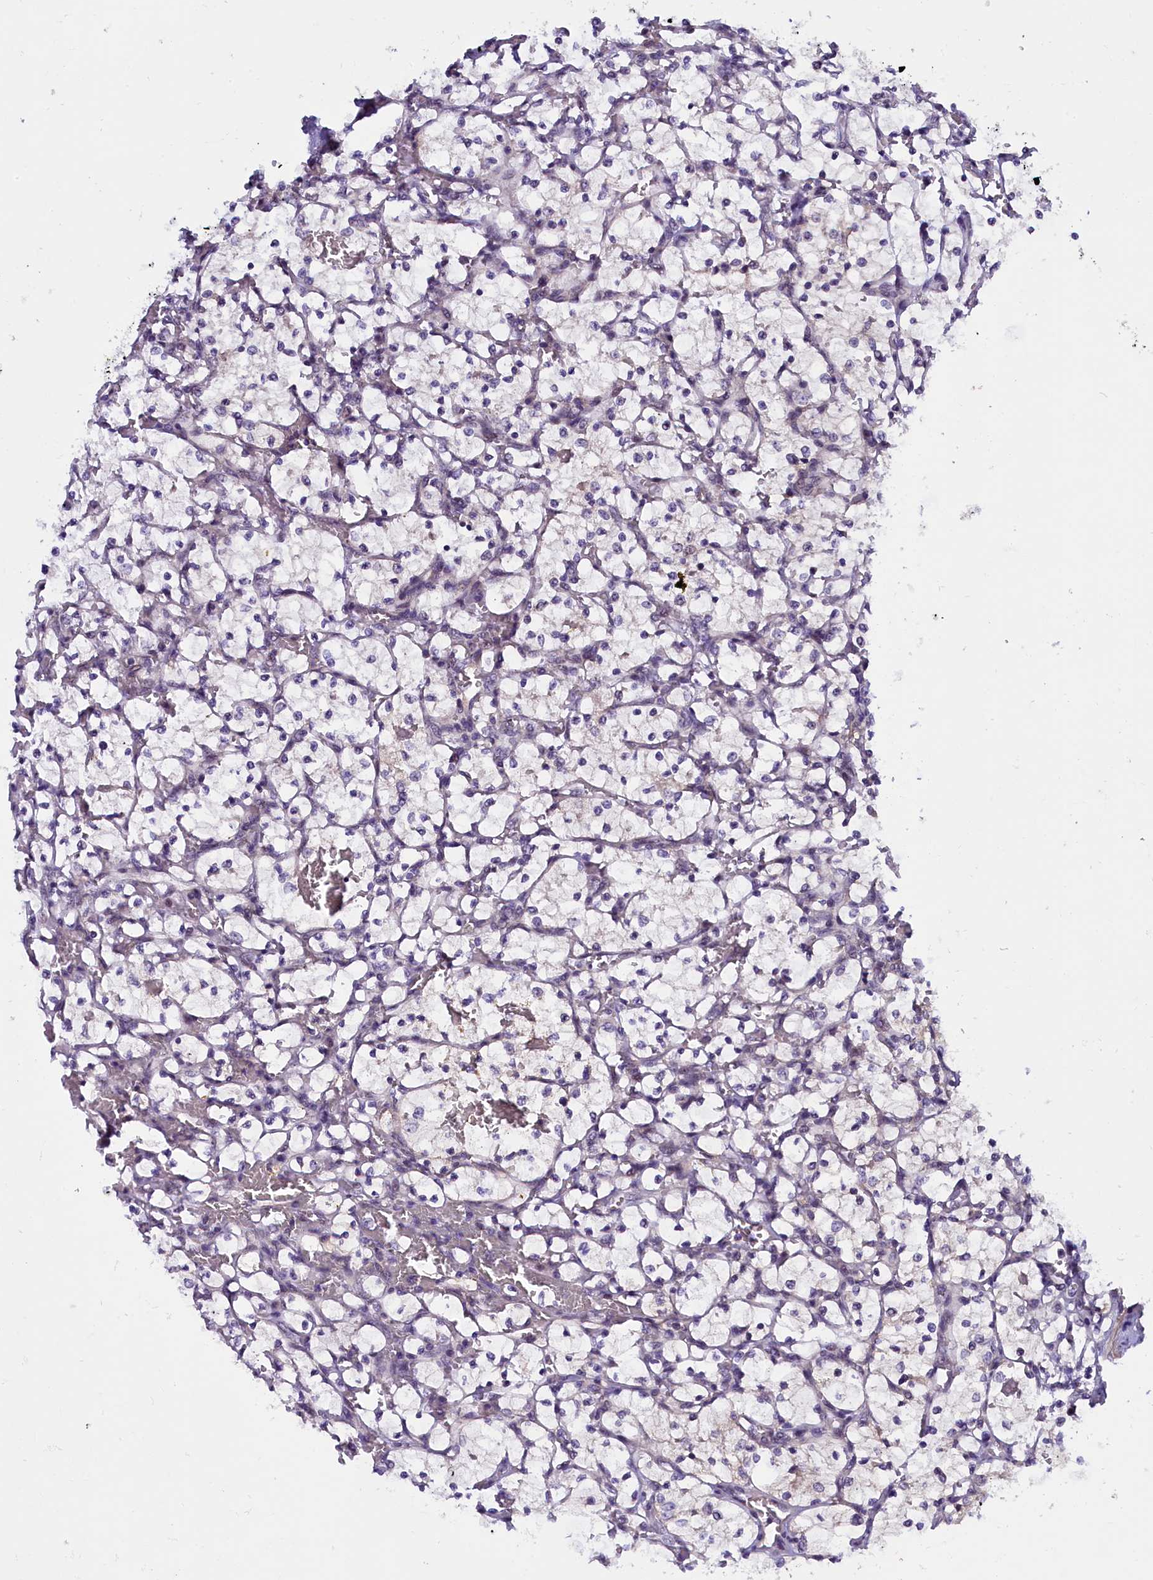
{"staining": {"intensity": "negative", "quantity": "none", "location": "none"}, "tissue": "renal cancer", "cell_type": "Tumor cells", "image_type": "cancer", "snomed": [{"axis": "morphology", "description": "Adenocarcinoma, NOS"}, {"axis": "topography", "description": "Kidney"}], "caption": "High power microscopy histopathology image of an immunohistochemistry (IHC) histopathology image of renal adenocarcinoma, revealing no significant staining in tumor cells. (Brightfield microscopy of DAB immunohistochemistry at high magnification).", "gene": "ENKD1", "patient": {"sex": "female", "age": 69}}